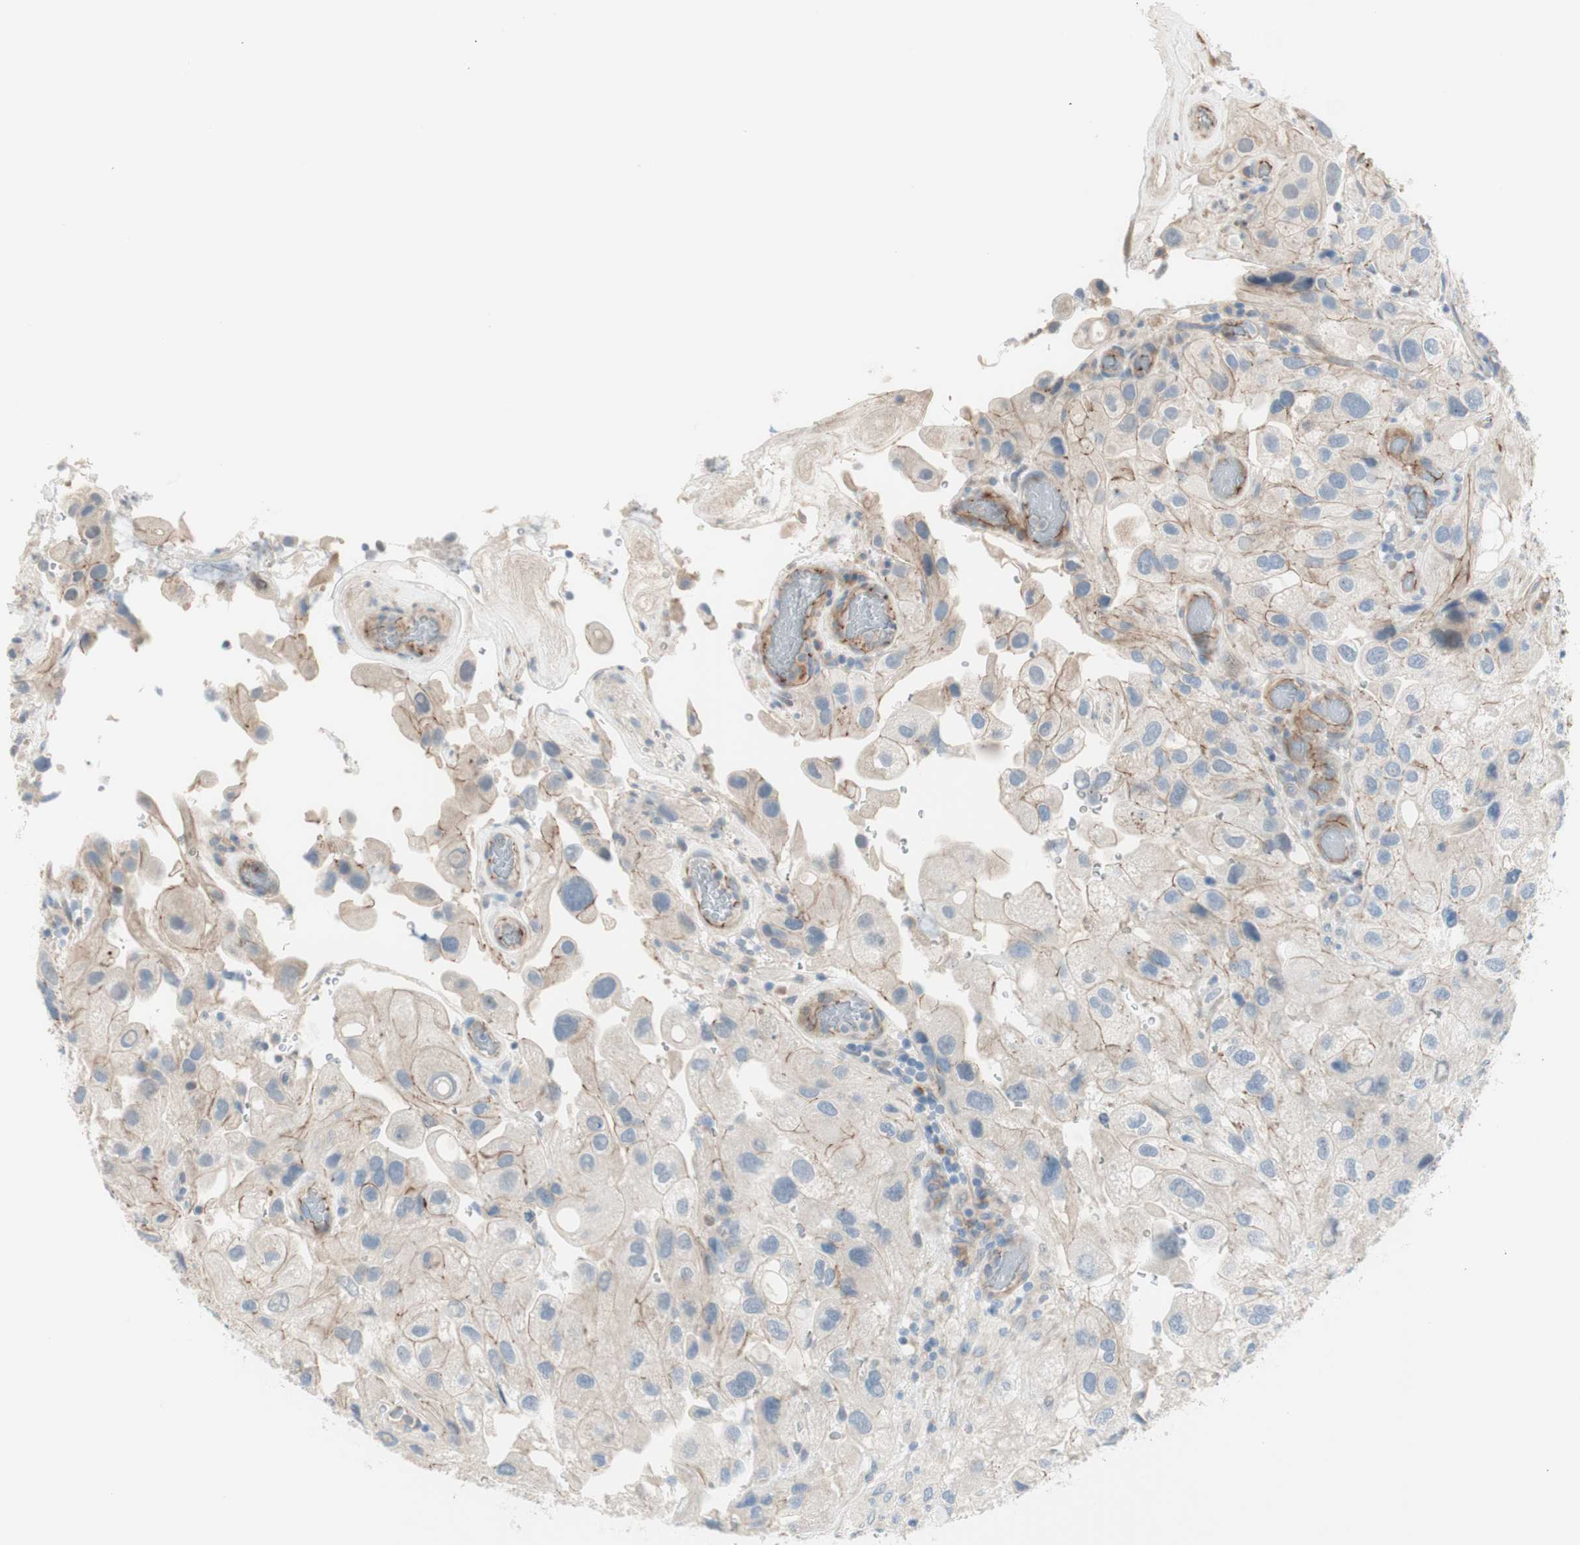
{"staining": {"intensity": "weak", "quantity": "25%-75%", "location": "cytoplasmic/membranous"}, "tissue": "urothelial cancer", "cell_type": "Tumor cells", "image_type": "cancer", "snomed": [{"axis": "morphology", "description": "Urothelial carcinoma, High grade"}, {"axis": "topography", "description": "Urinary bladder"}], "caption": "Human urothelial cancer stained with a brown dye demonstrates weak cytoplasmic/membranous positive expression in about 25%-75% of tumor cells.", "gene": "TJP1", "patient": {"sex": "female", "age": 64}}